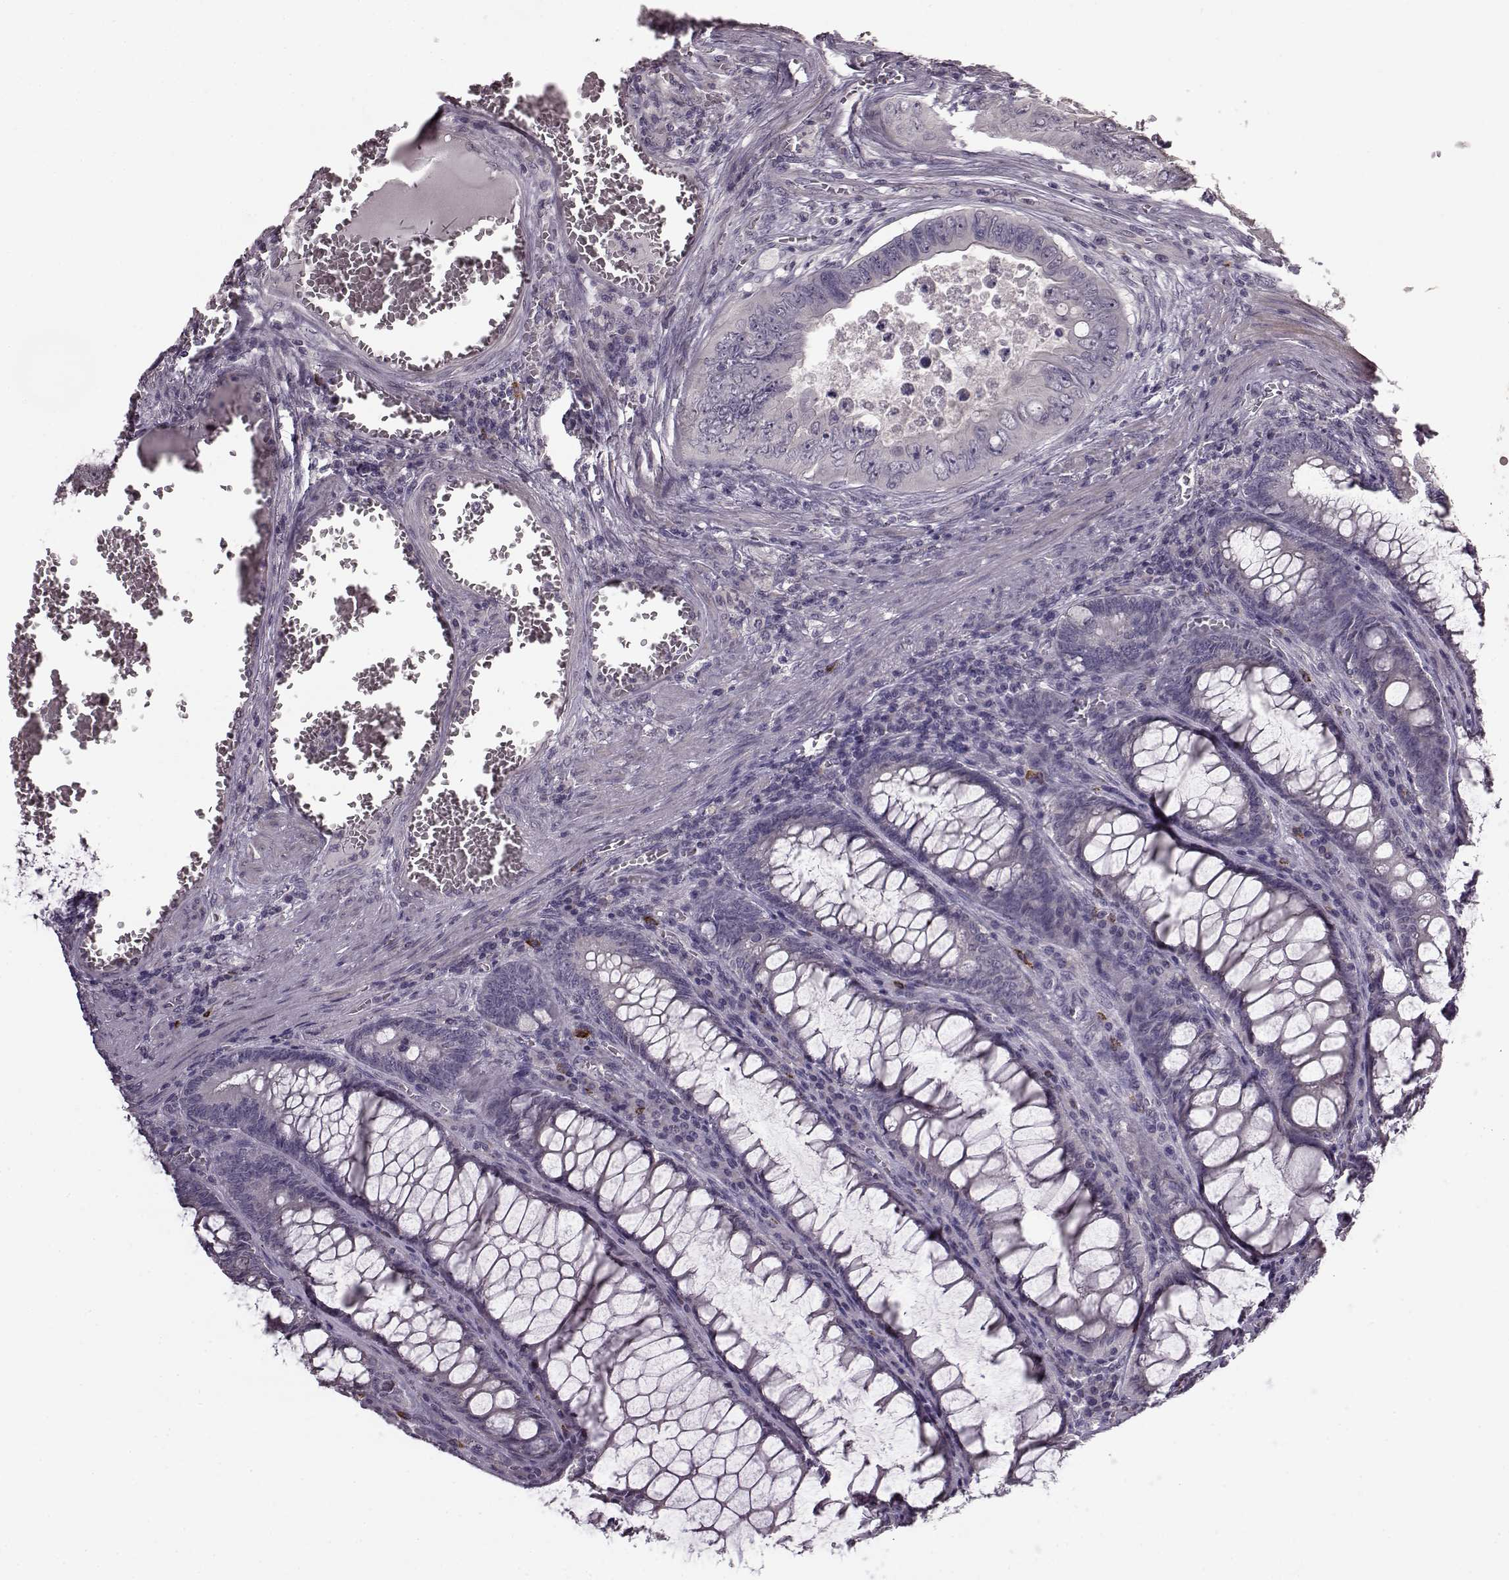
{"staining": {"intensity": "negative", "quantity": "none", "location": "none"}, "tissue": "colorectal cancer", "cell_type": "Tumor cells", "image_type": "cancer", "snomed": [{"axis": "morphology", "description": "Adenocarcinoma, NOS"}, {"axis": "topography", "description": "Colon"}], "caption": "Immunohistochemistry histopathology image of human colorectal adenocarcinoma stained for a protein (brown), which reveals no staining in tumor cells.", "gene": "SLC52A3", "patient": {"sex": "female", "age": 84}}